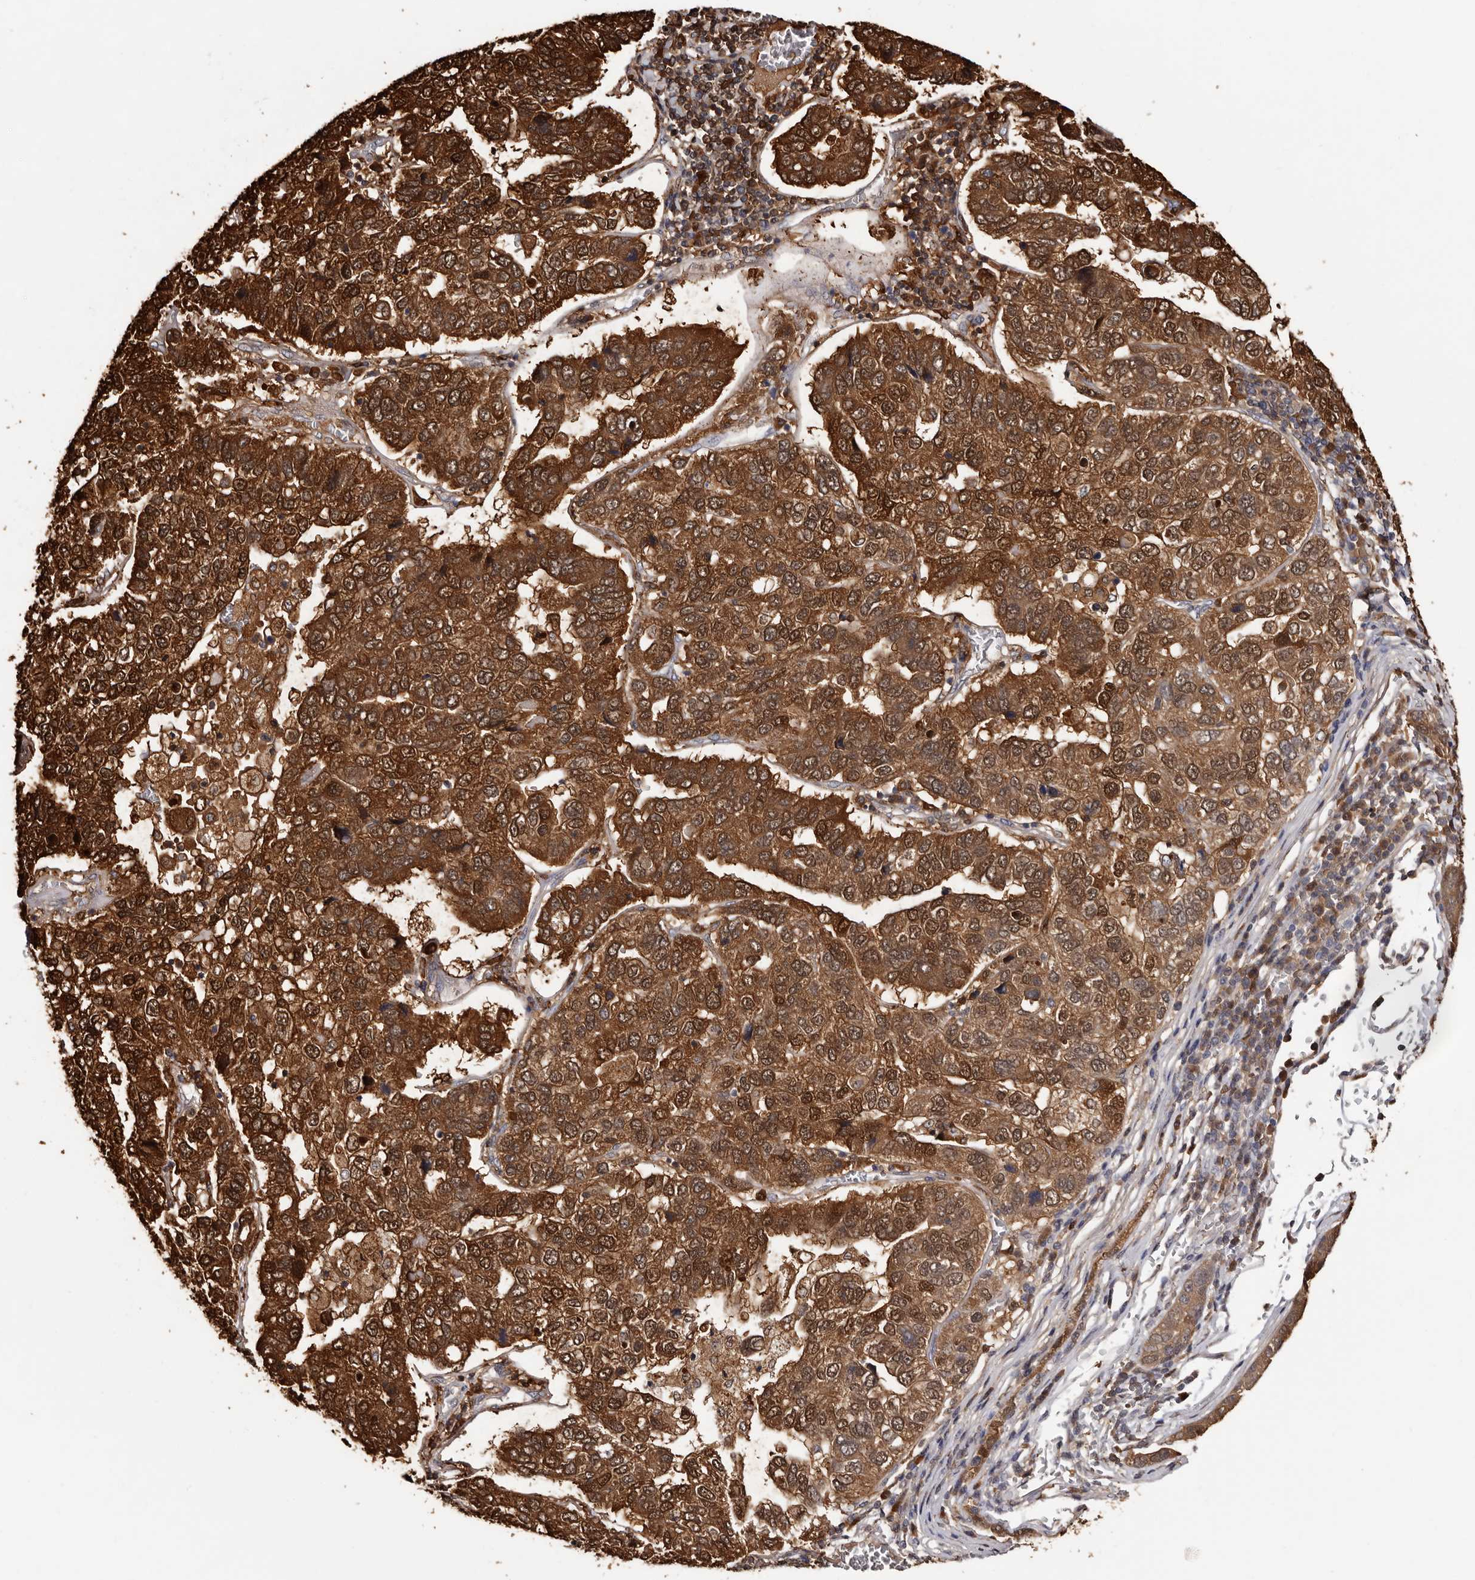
{"staining": {"intensity": "strong", "quantity": ">75%", "location": "cytoplasmic/membranous,nuclear"}, "tissue": "pancreatic cancer", "cell_type": "Tumor cells", "image_type": "cancer", "snomed": [{"axis": "morphology", "description": "Adenocarcinoma, NOS"}, {"axis": "topography", "description": "Pancreas"}], "caption": "An image showing strong cytoplasmic/membranous and nuclear expression in approximately >75% of tumor cells in pancreatic cancer, as visualized by brown immunohistochemical staining.", "gene": "DNPH1", "patient": {"sex": "female", "age": 61}}